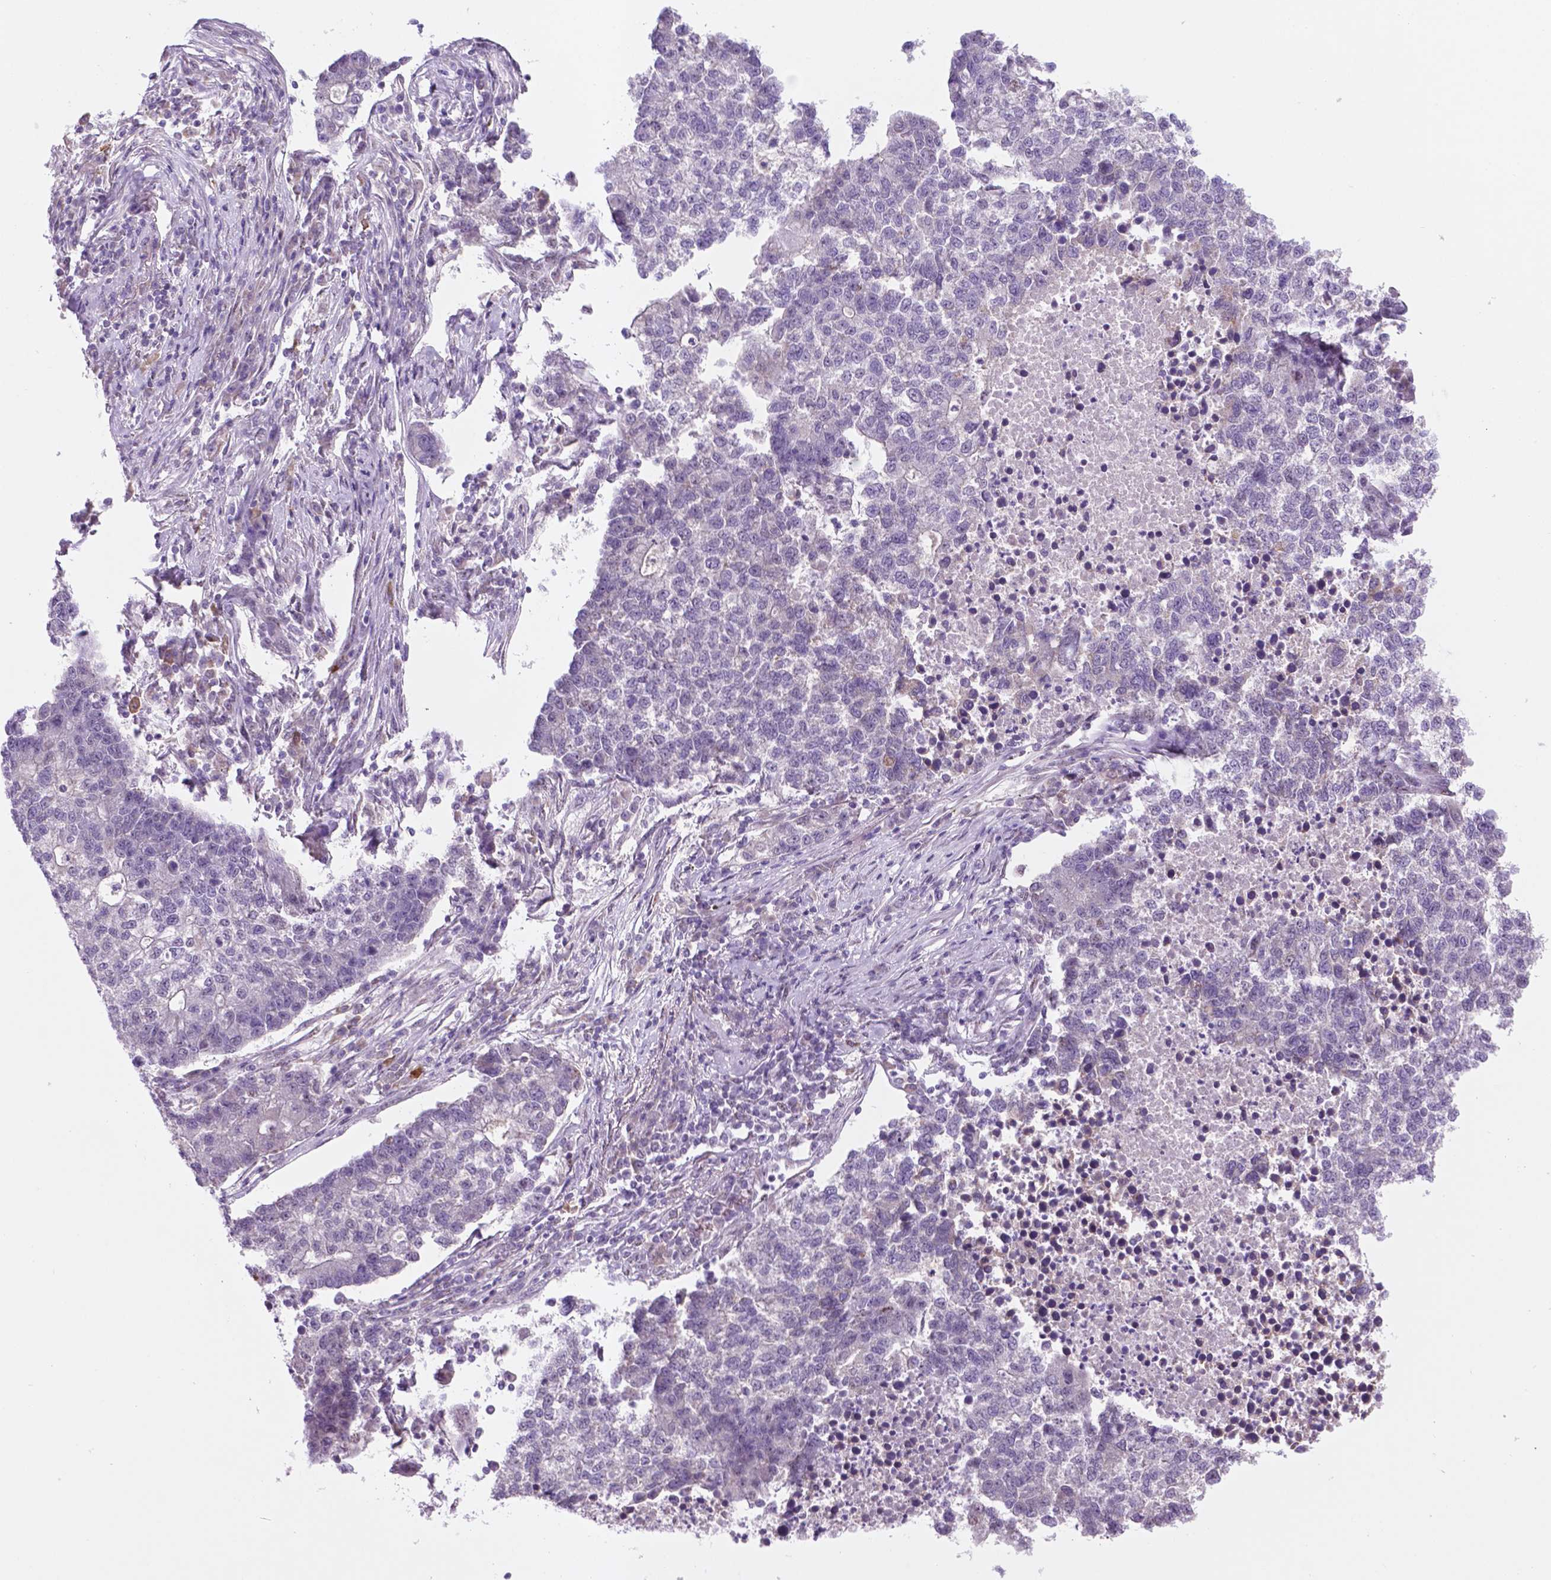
{"staining": {"intensity": "negative", "quantity": "none", "location": "none"}, "tissue": "lung cancer", "cell_type": "Tumor cells", "image_type": "cancer", "snomed": [{"axis": "morphology", "description": "Adenocarcinoma, NOS"}, {"axis": "topography", "description": "Lung"}], "caption": "A photomicrograph of lung adenocarcinoma stained for a protein shows no brown staining in tumor cells.", "gene": "C18orf21", "patient": {"sex": "male", "age": 57}}